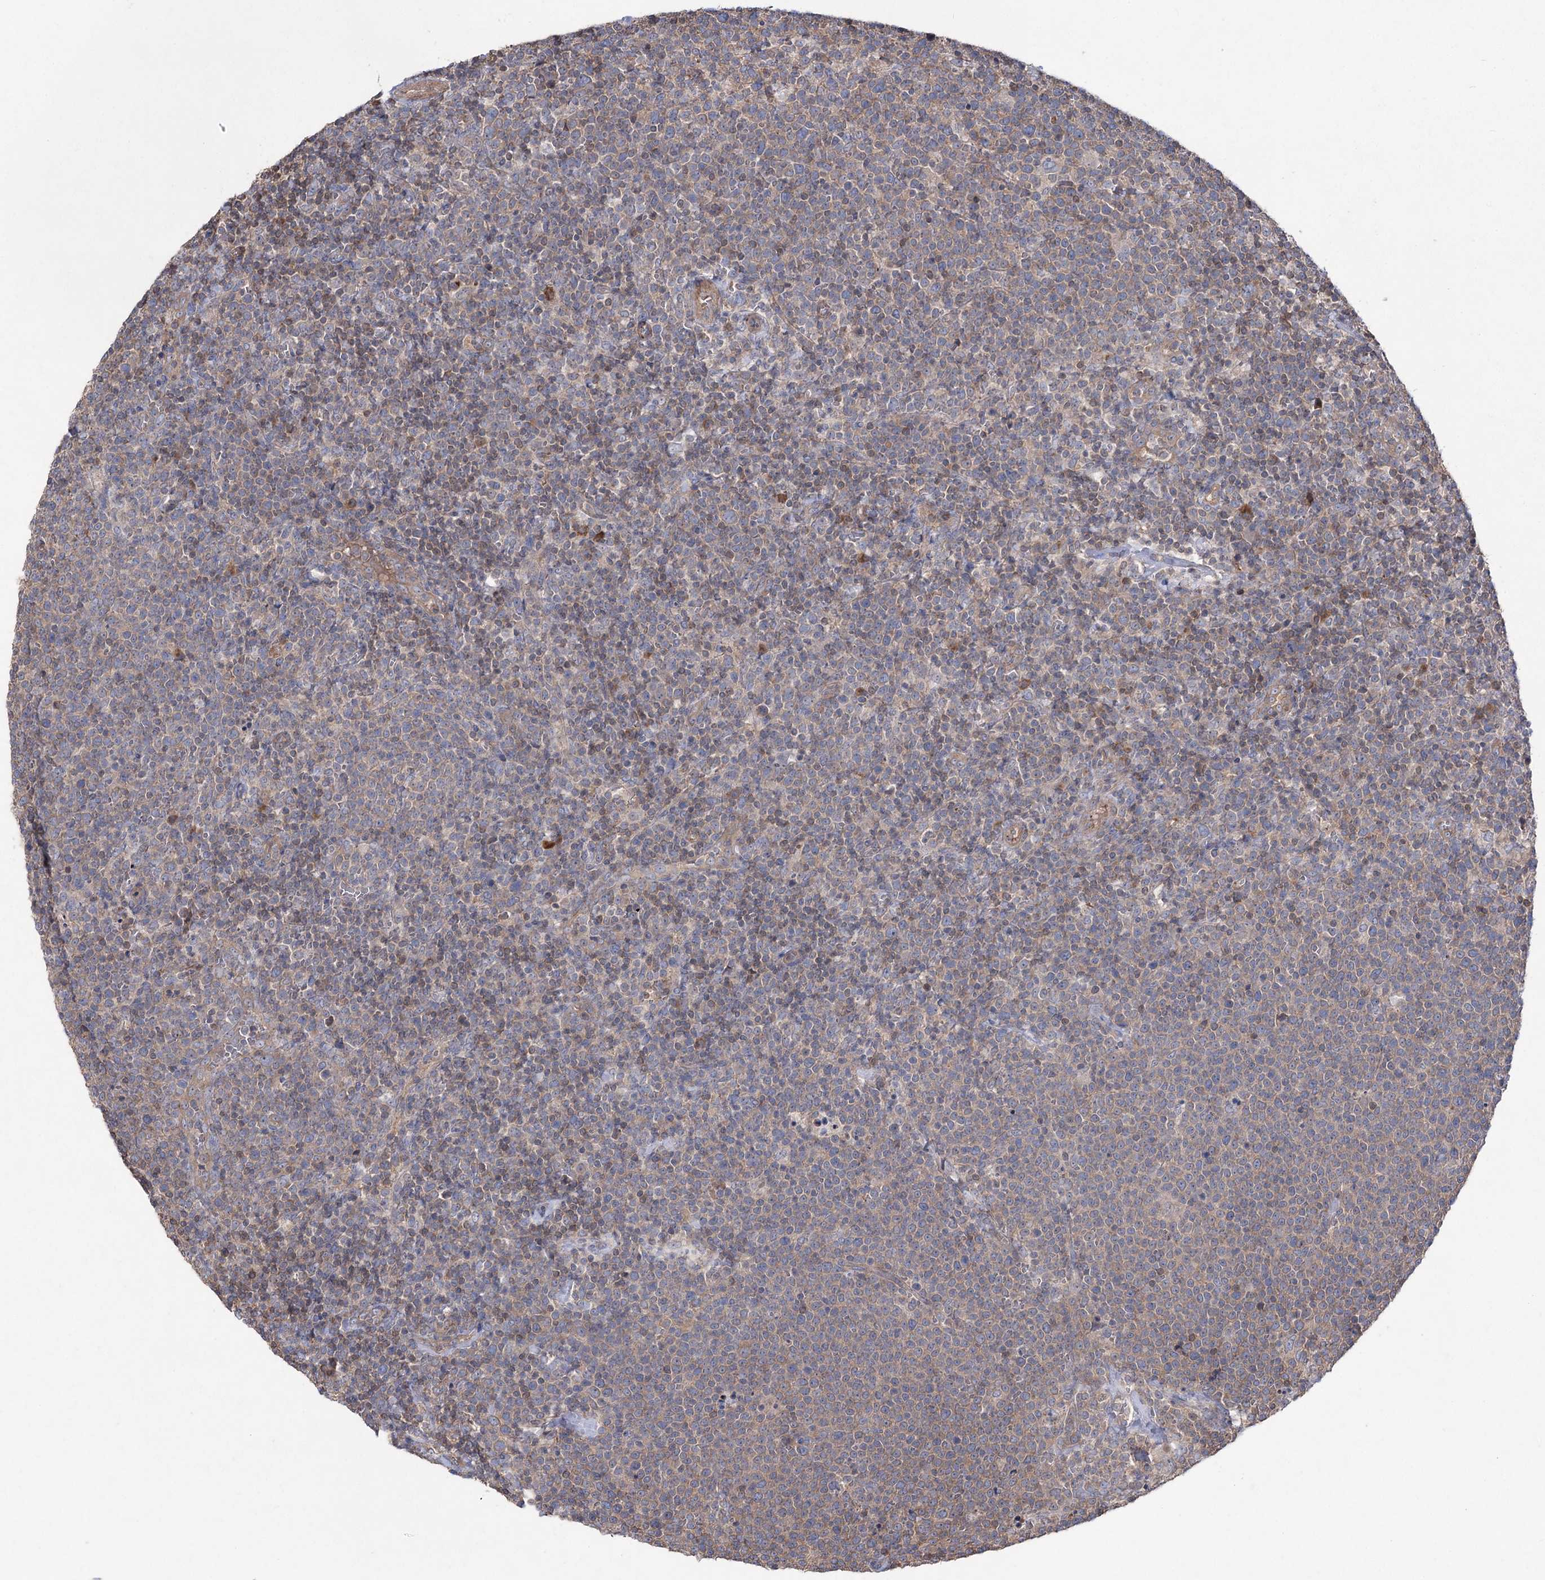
{"staining": {"intensity": "weak", "quantity": "25%-75%", "location": "cytoplasmic/membranous"}, "tissue": "lymphoma", "cell_type": "Tumor cells", "image_type": "cancer", "snomed": [{"axis": "morphology", "description": "Malignant lymphoma, non-Hodgkin's type, High grade"}, {"axis": "topography", "description": "Lymph node"}], "caption": "Protein staining by immunohistochemistry (IHC) exhibits weak cytoplasmic/membranous positivity in approximately 25%-75% of tumor cells in lymphoma. The staining was performed using DAB, with brown indicating positive protein expression. Nuclei are stained blue with hematoxylin.", "gene": "LARS2", "patient": {"sex": "male", "age": 61}}